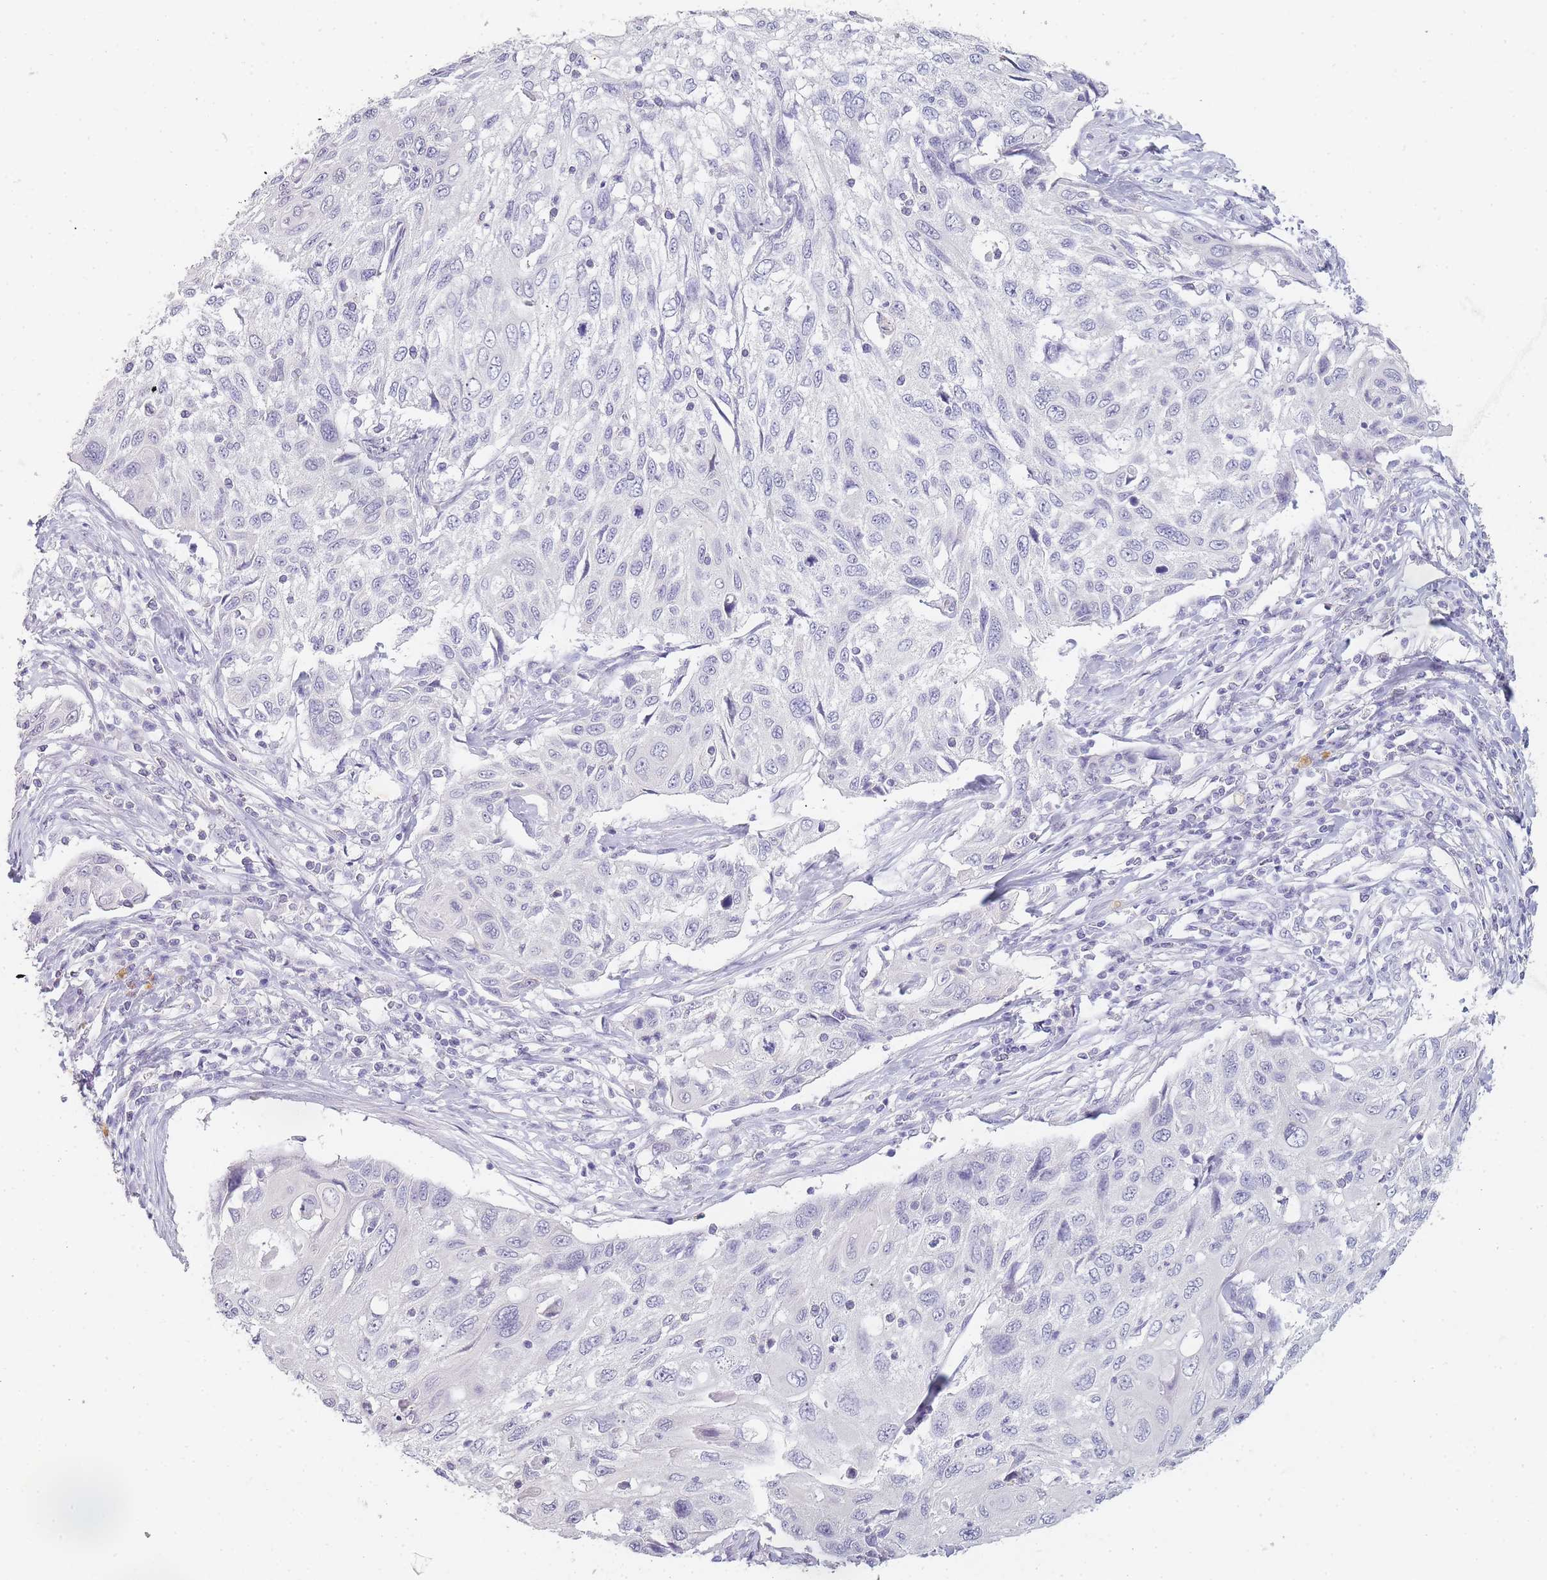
{"staining": {"intensity": "negative", "quantity": "none", "location": "none"}, "tissue": "cervical cancer", "cell_type": "Tumor cells", "image_type": "cancer", "snomed": [{"axis": "morphology", "description": "Squamous cell carcinoma, NOS"}, {"axis": "topography", "description": "Cervix"}], "caption": "This is an IHC micrograph of human cervical cancer. There is no expression in tumor cells.", "gene": "INS", "patient": {"sex": "female", "age": 70}}